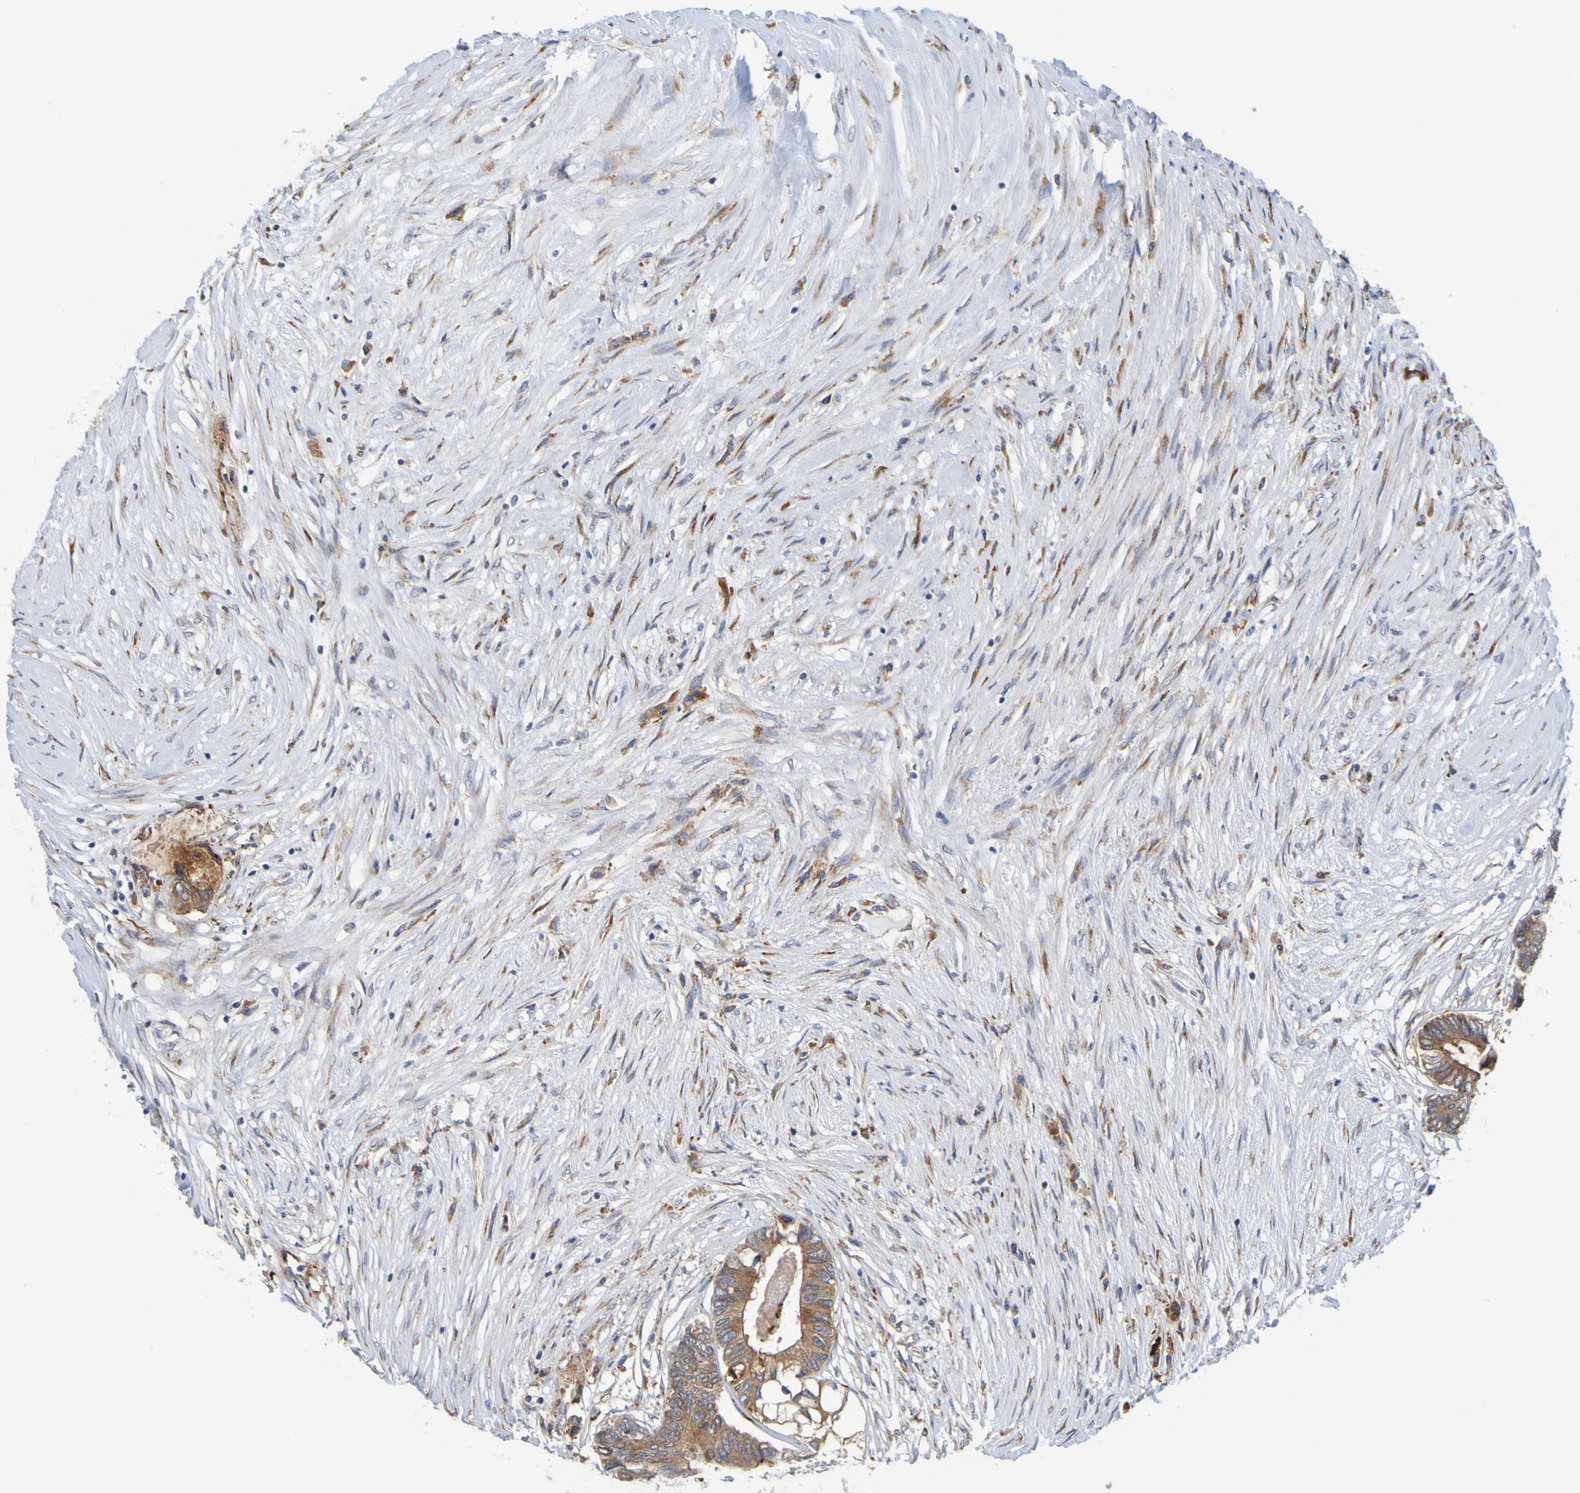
{"staining": {"intensity": "moderate", "quantity": ">75%", "location": "cytoplasmic/membranous"}, "tissue": "colorectal cancer", "cell_type": "Tumor cells", "image_type": "cancer", "snomed": [{"axis": "morphology", "description": "Adenocarcinoma, NOS"}, {"axis": "topography", "description": "Rectum"}], "caption": "Immunohistochemical staining of adenocarcinoma (colorectal) exhibits medium levels of moderate cytoplasmic/membranous expression in about >75% of tumor cells.", "gene": "SIL1", "patient": {"sex": "male", "age": 63}}